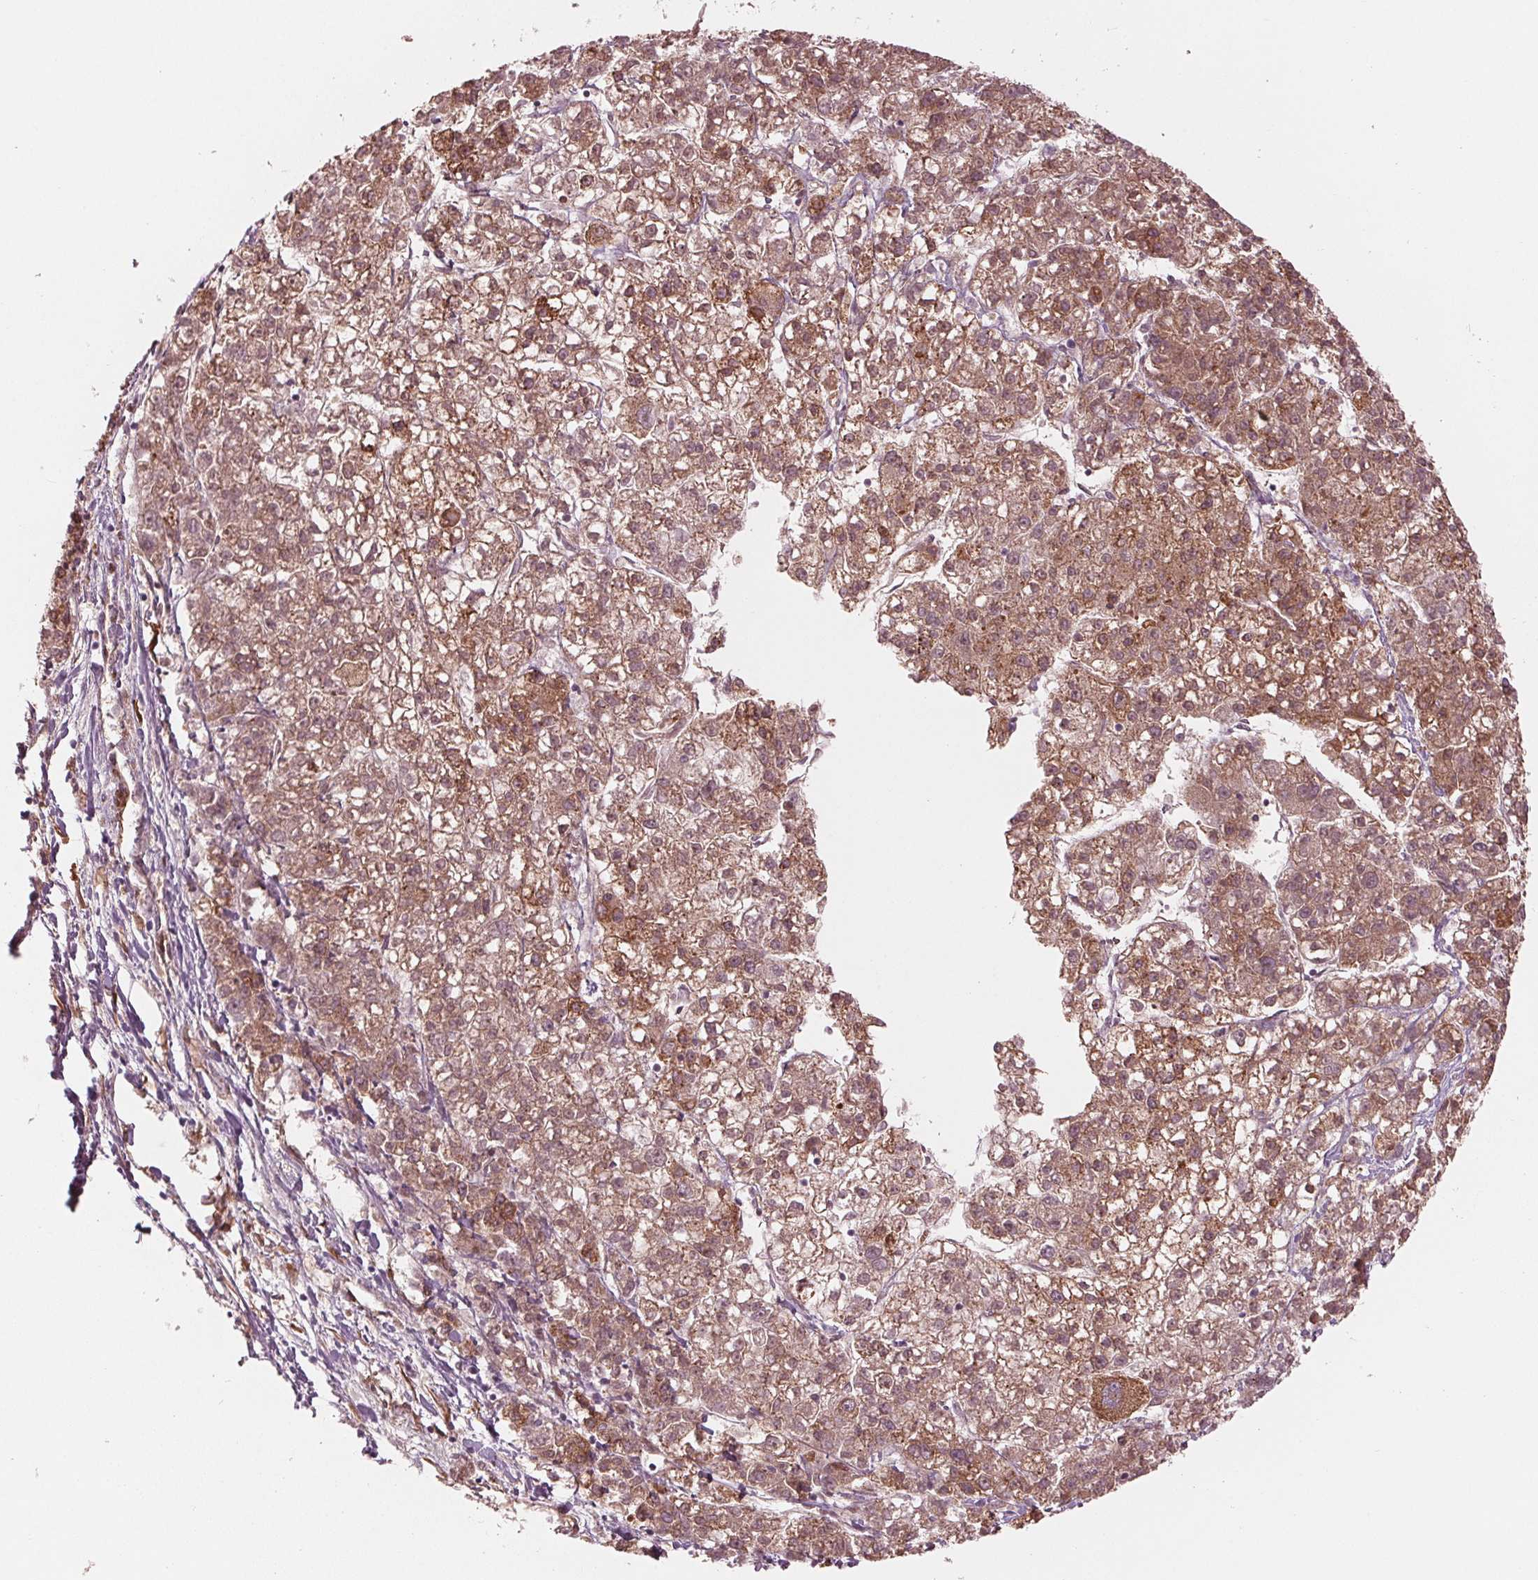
{"staining": {"intensity": "moderate", "quantity": ">75%", "location": "cytoplasmic/membranous"}, "tissue": "liver cancer", "cell_type": "Tumor cells", "image_type": "cancer", "snomed": [{"axis": "morphology", "description": "Carcinoma, Hepatocellular, NOS"}, {"axis": "topography", "description": "Liver"}], "caption": "Brown immunohistochemical staining in human liver hepatocellular carcinoma reveals moderate cytoplasmic/membranous staining in about >75% of tumor cells.", "gene": "CMIP", "patient": {"sex": "male", "age": 56}}